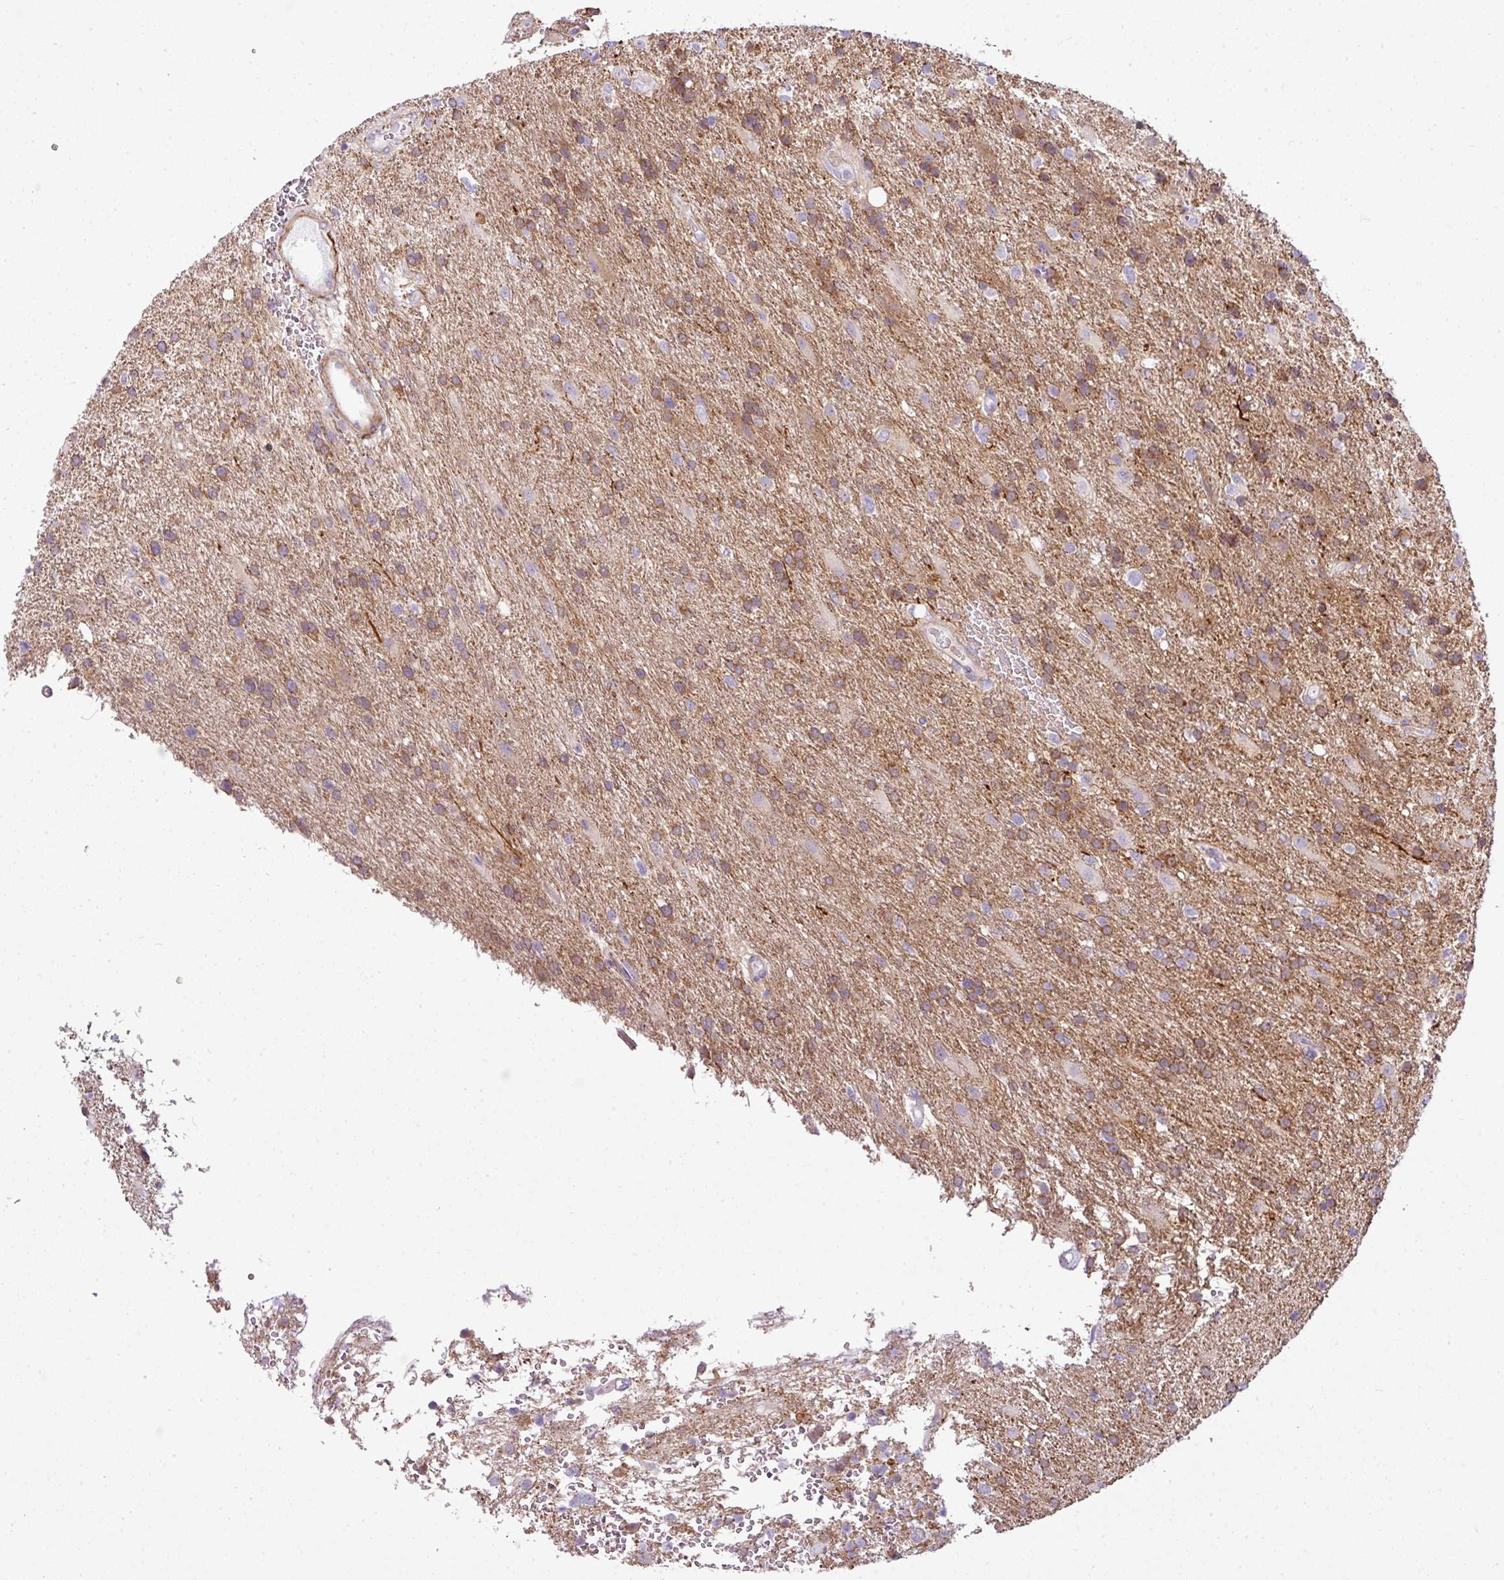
{"staining": {"intensity": "moderate", "quantity": "<25%", "location": "cytoplasmic/membranous"}, "tissue": "glioma", "cell_type": "Tumor cells", "image_type": "cancer", "snomed": [{"axis": "morphology", "description": "Glioma, malignant, High grade"}, {"axis": "topography", "description": "Brain"}], "caption": "Glioma was stained to show a protein in brown. There is low levels of moderate cytoplasmic/membranous staining in about <25% of tumor cells.", "gene": "COL8A1", "patient": {"sex": "male", "age": 56}}